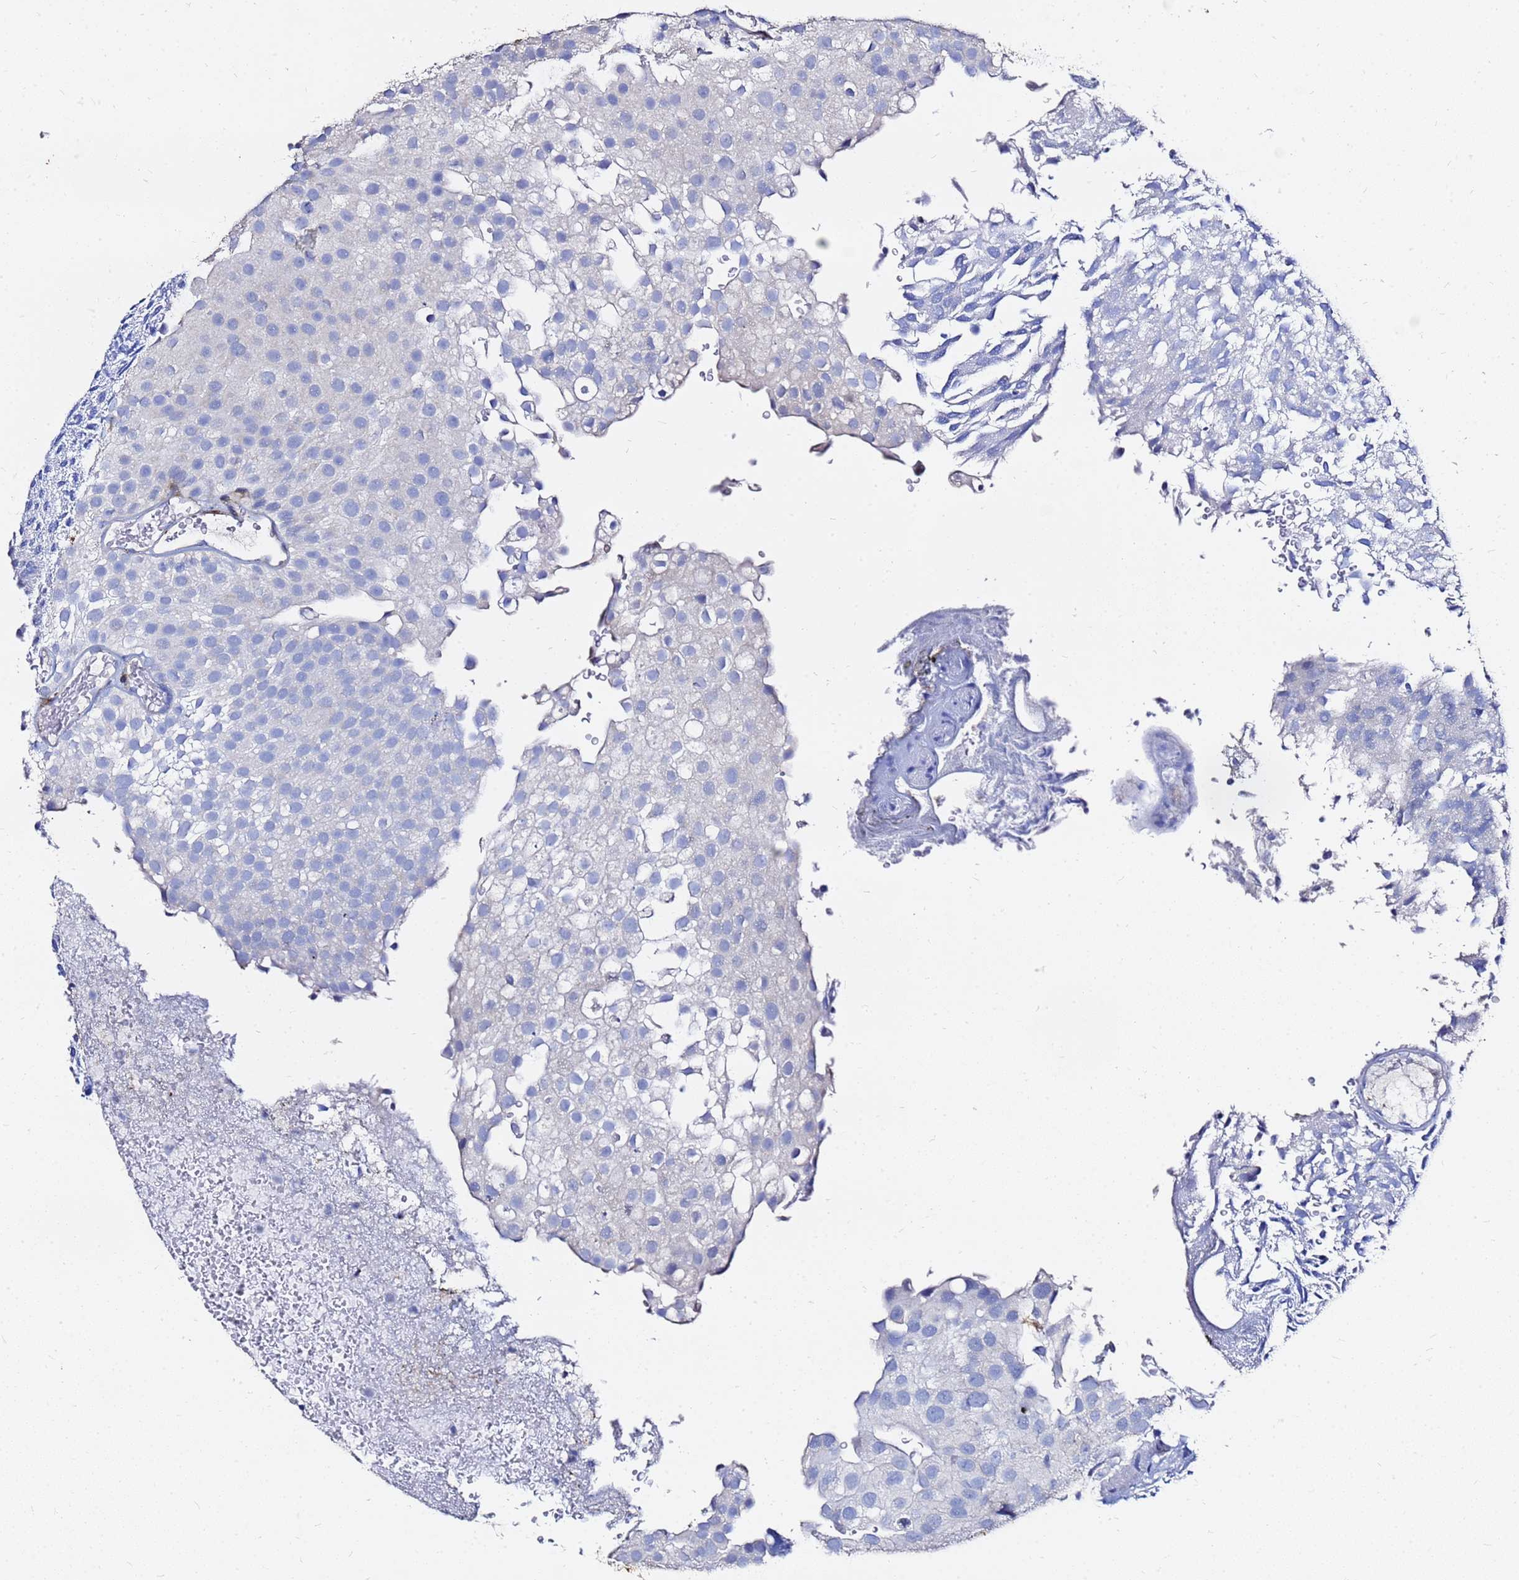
{"staining": {"intensity": "moderate", "quantity": "<25%", "location": "cytoplasmic/membranous"}, "tissue": "urothelial cancer", "cell_type": "Tumor cells", "image_type": "cancer", "snomed": [{"axis": "morphology", "description": "Urothelial carcinoma, Low grade"}, {"axis": "topography", "description": "Urinary bladder"}], "caption": "Protein expression analysis of urothelial cancer shows moderate cytoplasmic/membranous positivity in about <25% of tumor cells. The staining is performed using DAB (3,3'-diaminobenzidine) brown chromogen to label protein expression. The nuclei are counter-stained blue using hematoxylin.", "gene": "TUBA8", "patient": {"sex": "male", "age": 78}}